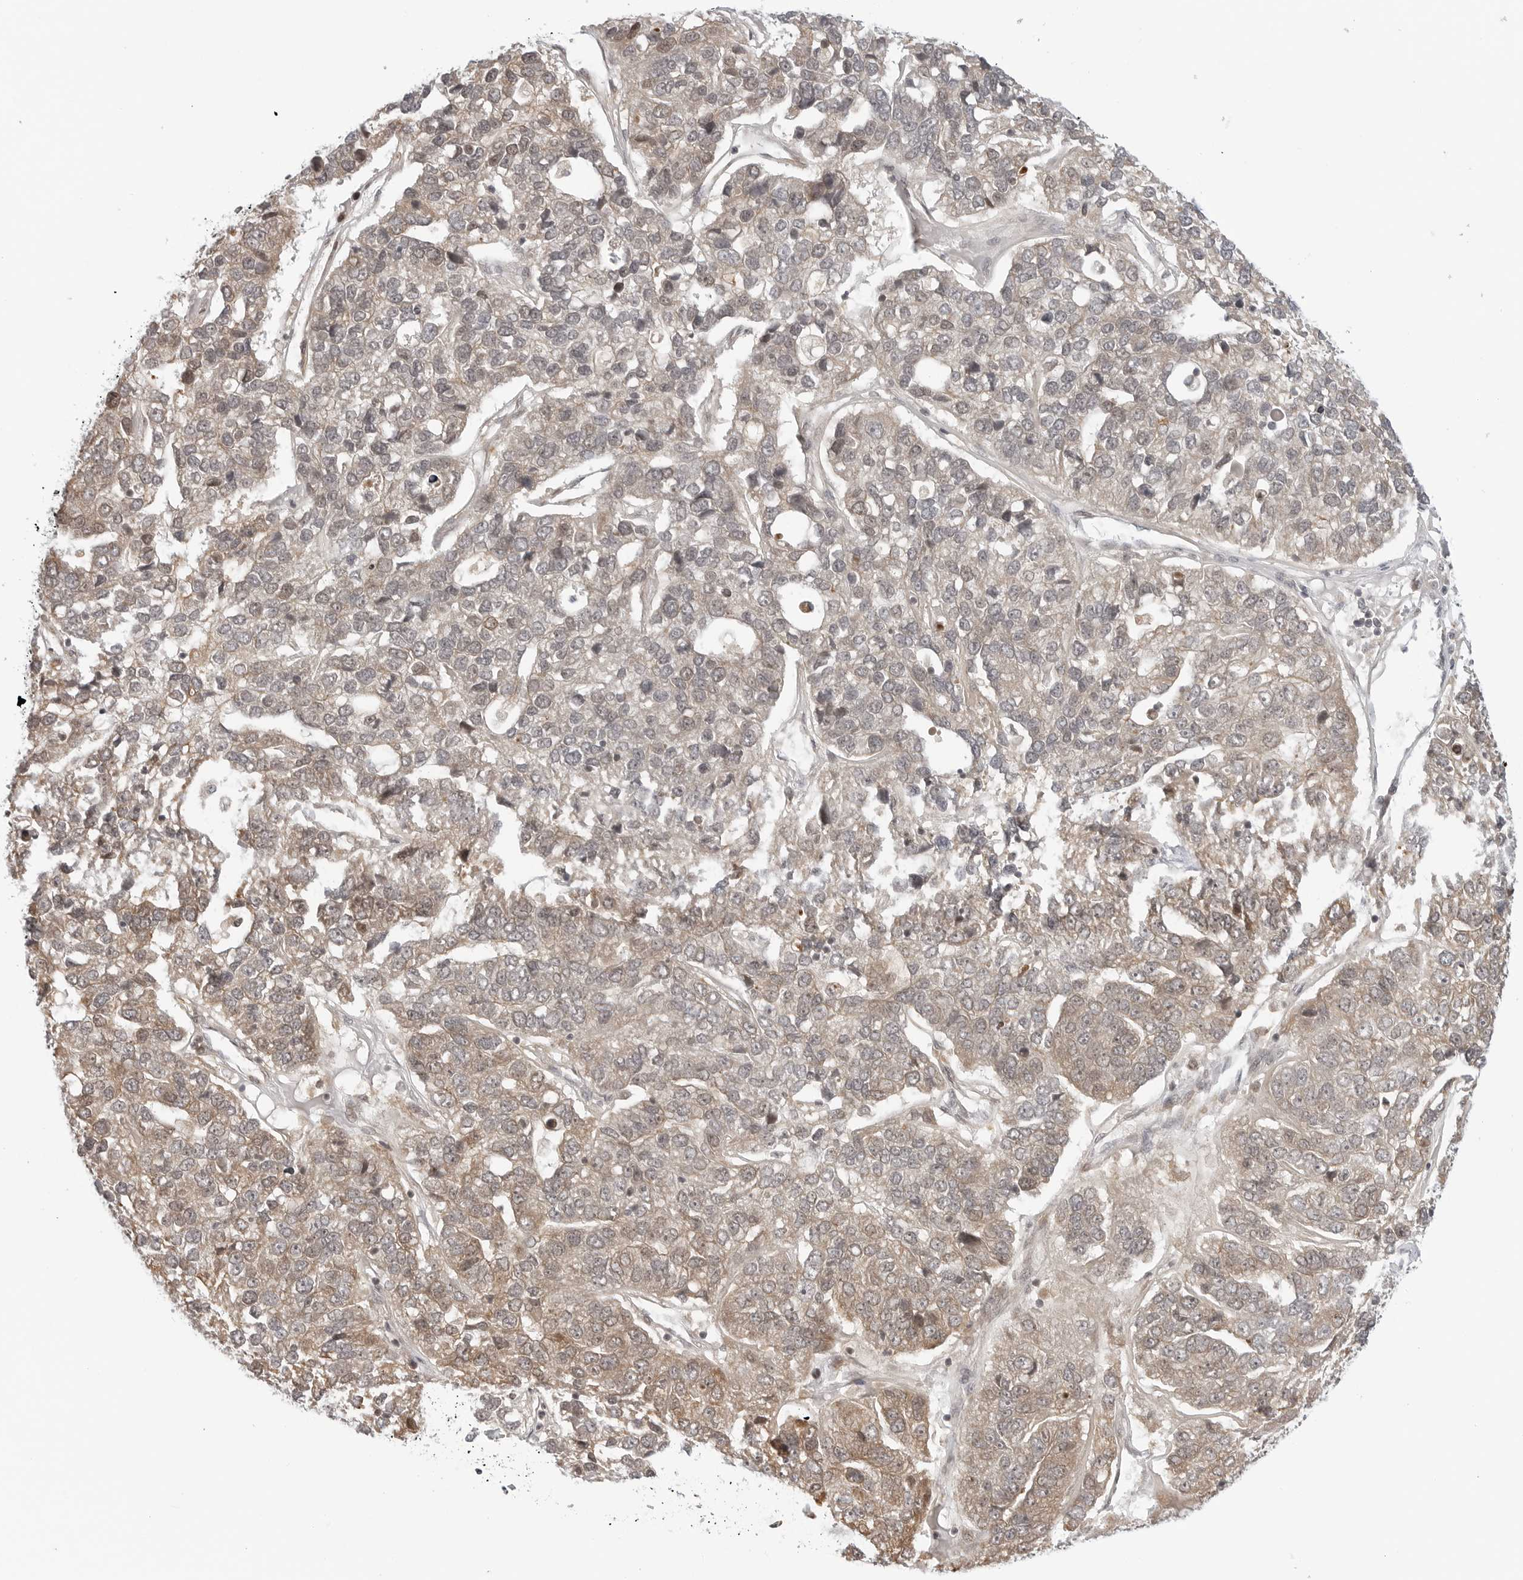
{"staining": {"intensity": "weak", "quantity": "<25%", "location": "cytoplasmic/membranous"}, "tissue": "pancreatic cancer", "cell_type": "Tumor cells", "image_type": "cancer", "snomed": [{"axis": "morphology", "description": "Adenocarcinoma, NOS"}, {"axis": "topography", "description": "Pancreas"}], "caption": "This is an immunohistochemistry photomicrograph of human pancreatic adenocarcinoma. There is no staining in tumor cells.", "gene": "TIPRL", "patient": {"sex": "female", "age": 61}}